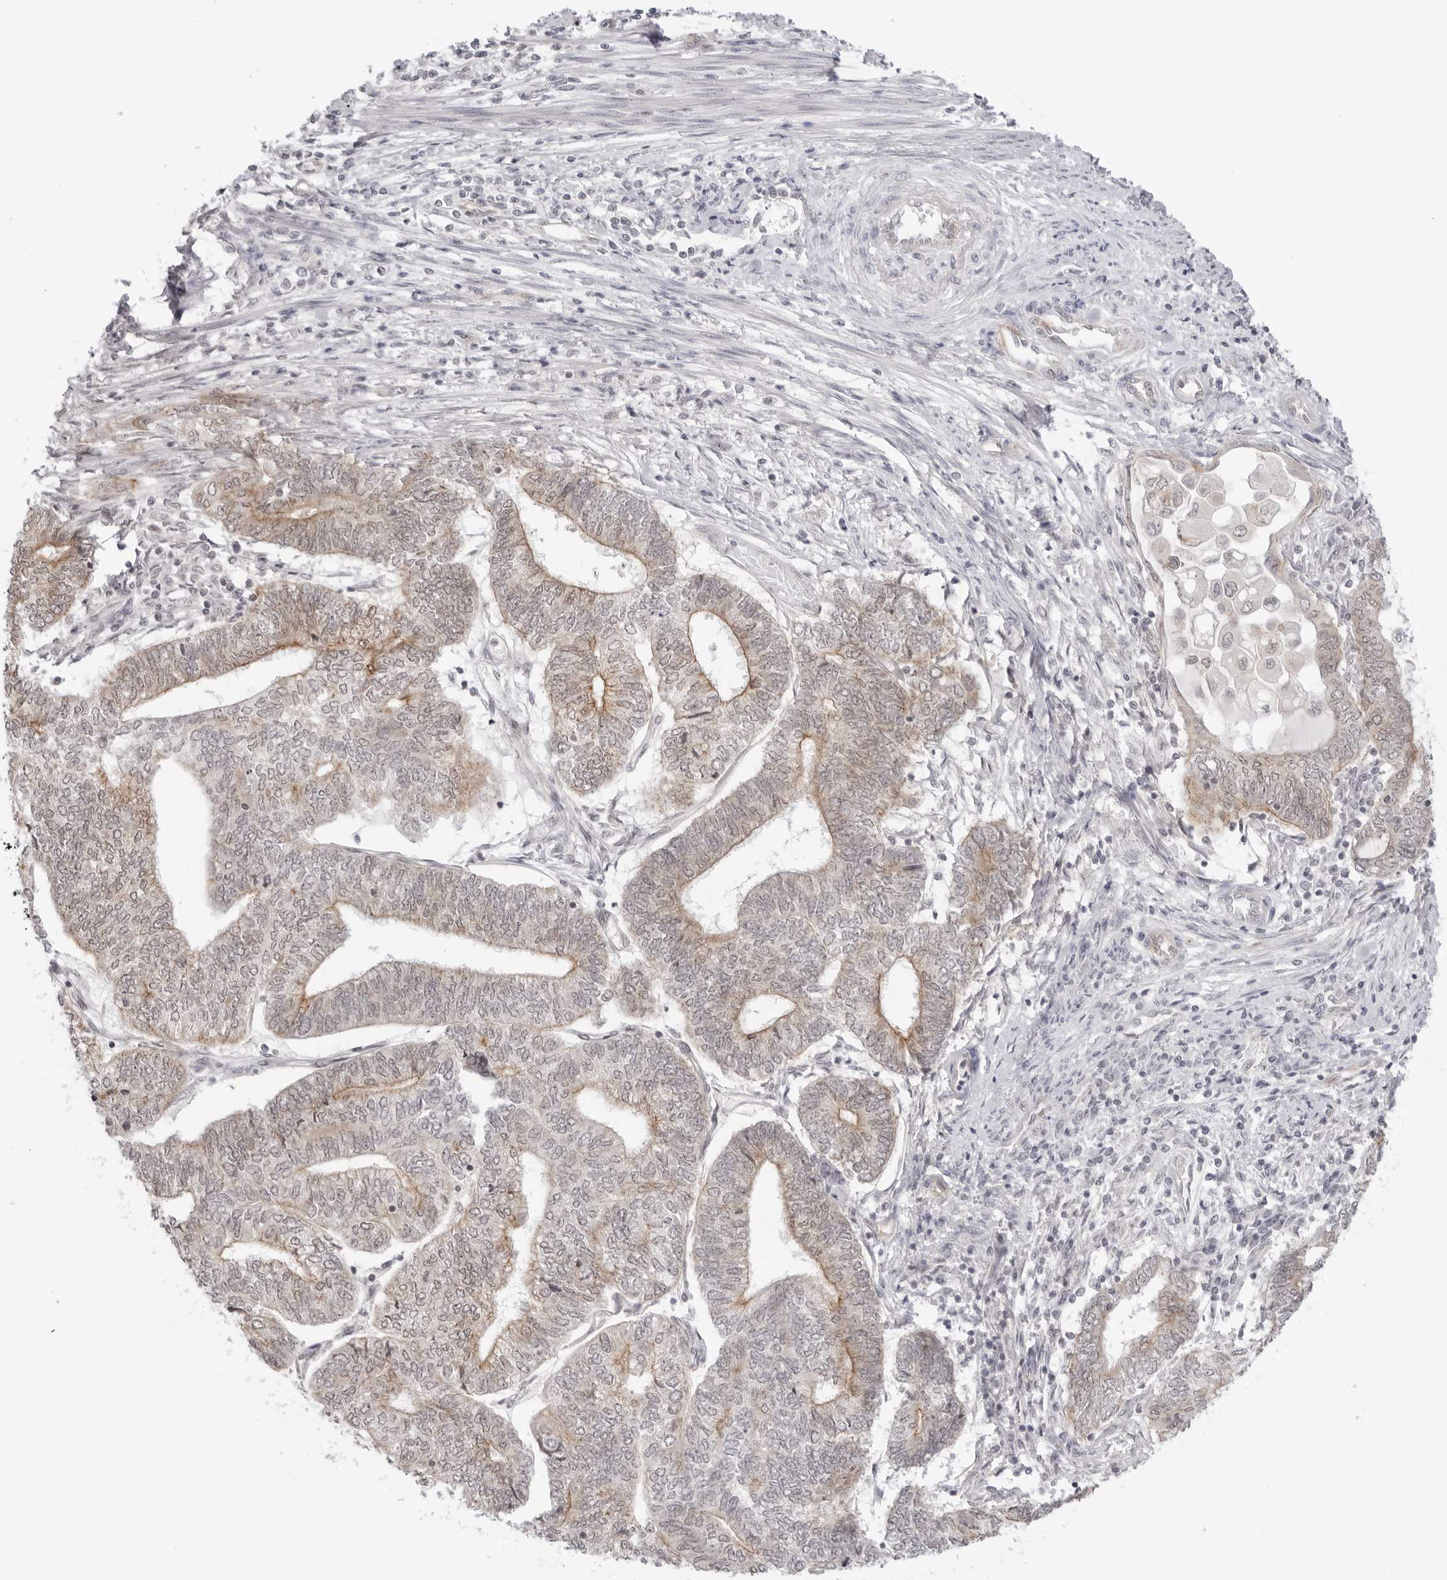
{"staining": {"intensity": "moderate", "quantity": "<25%", "location": "cytoplasmic/membranous"}, "tissue": "endometrial cancer", "cell_type": "Tumor cells", "image_type": "cancer", "snomed": [{"axis": "morphology", "description": "Adenocarcinoma, NOS"}, {"axis": "topography", "description": "Uterus"}, {"axis": "topography", "description": "Endometrium"}], "caption": "Tumor cells show low levels of moderate cytoplasmic/membranous expression in approximately <25% of cells in human endometrial adenocarcinoma.", "gene": "TRAPPC3", "patient": {"sex": "female", "age": 70}}